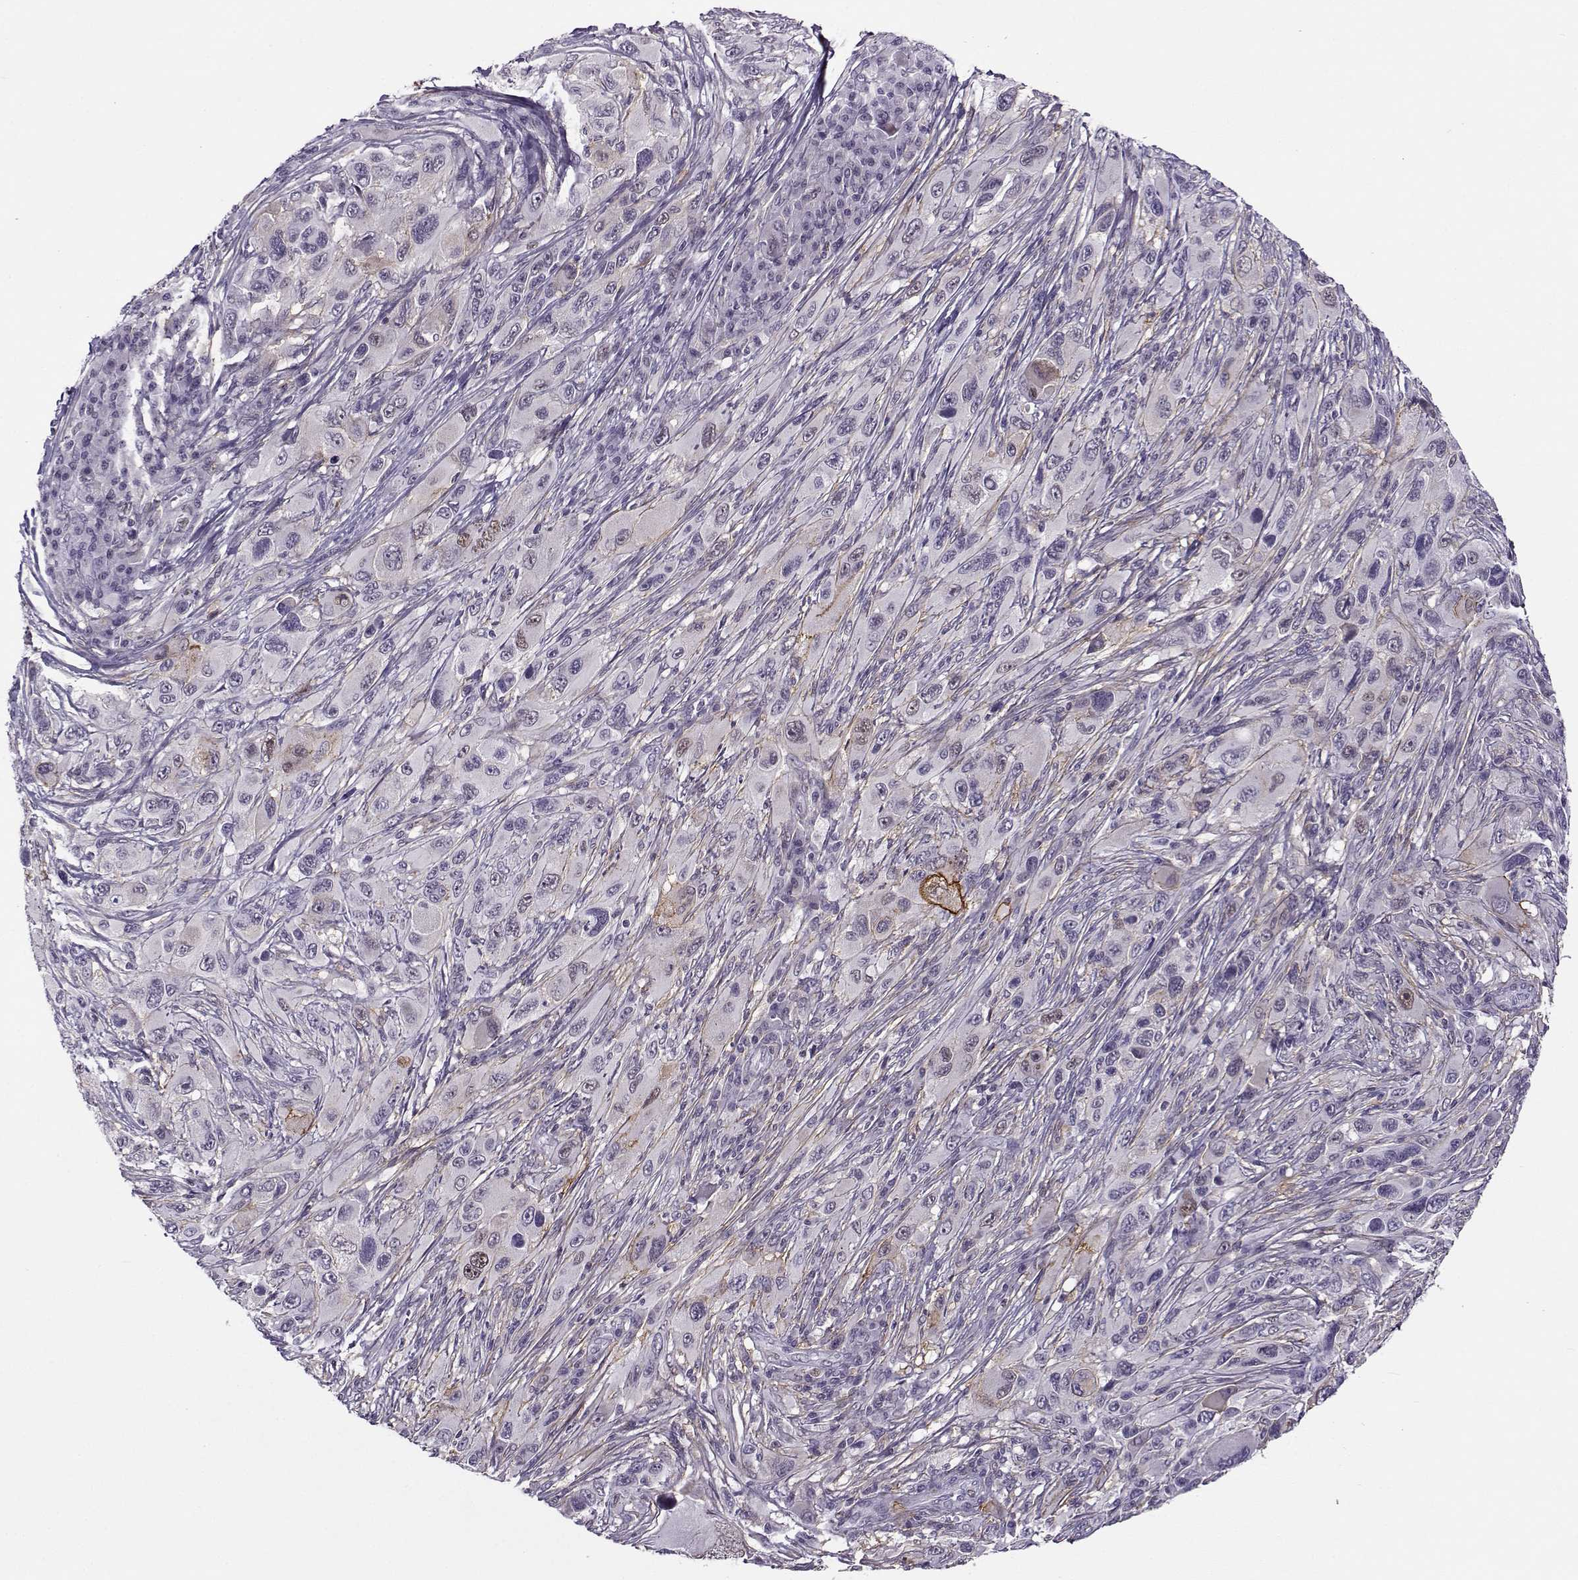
{"staining": {"intensity": "weak", "quantity": "<25%", "location": "cytoplasmic/membranous"}, "tissue": "melanoma", "cell_type": "Tumor cells", "image_type": "cancer", "snomed": [{"axis": "morphology", "description": "Malignant melanoma, NOS"}, {"axis": "topography", "description": "Skin"}], "caption": "Malignant melanoma was stained to show a protein in brown. There is no significant positivity in tumor cells.", "gene": "BACH1", "patient": {"sex": "male", "age": 53}}